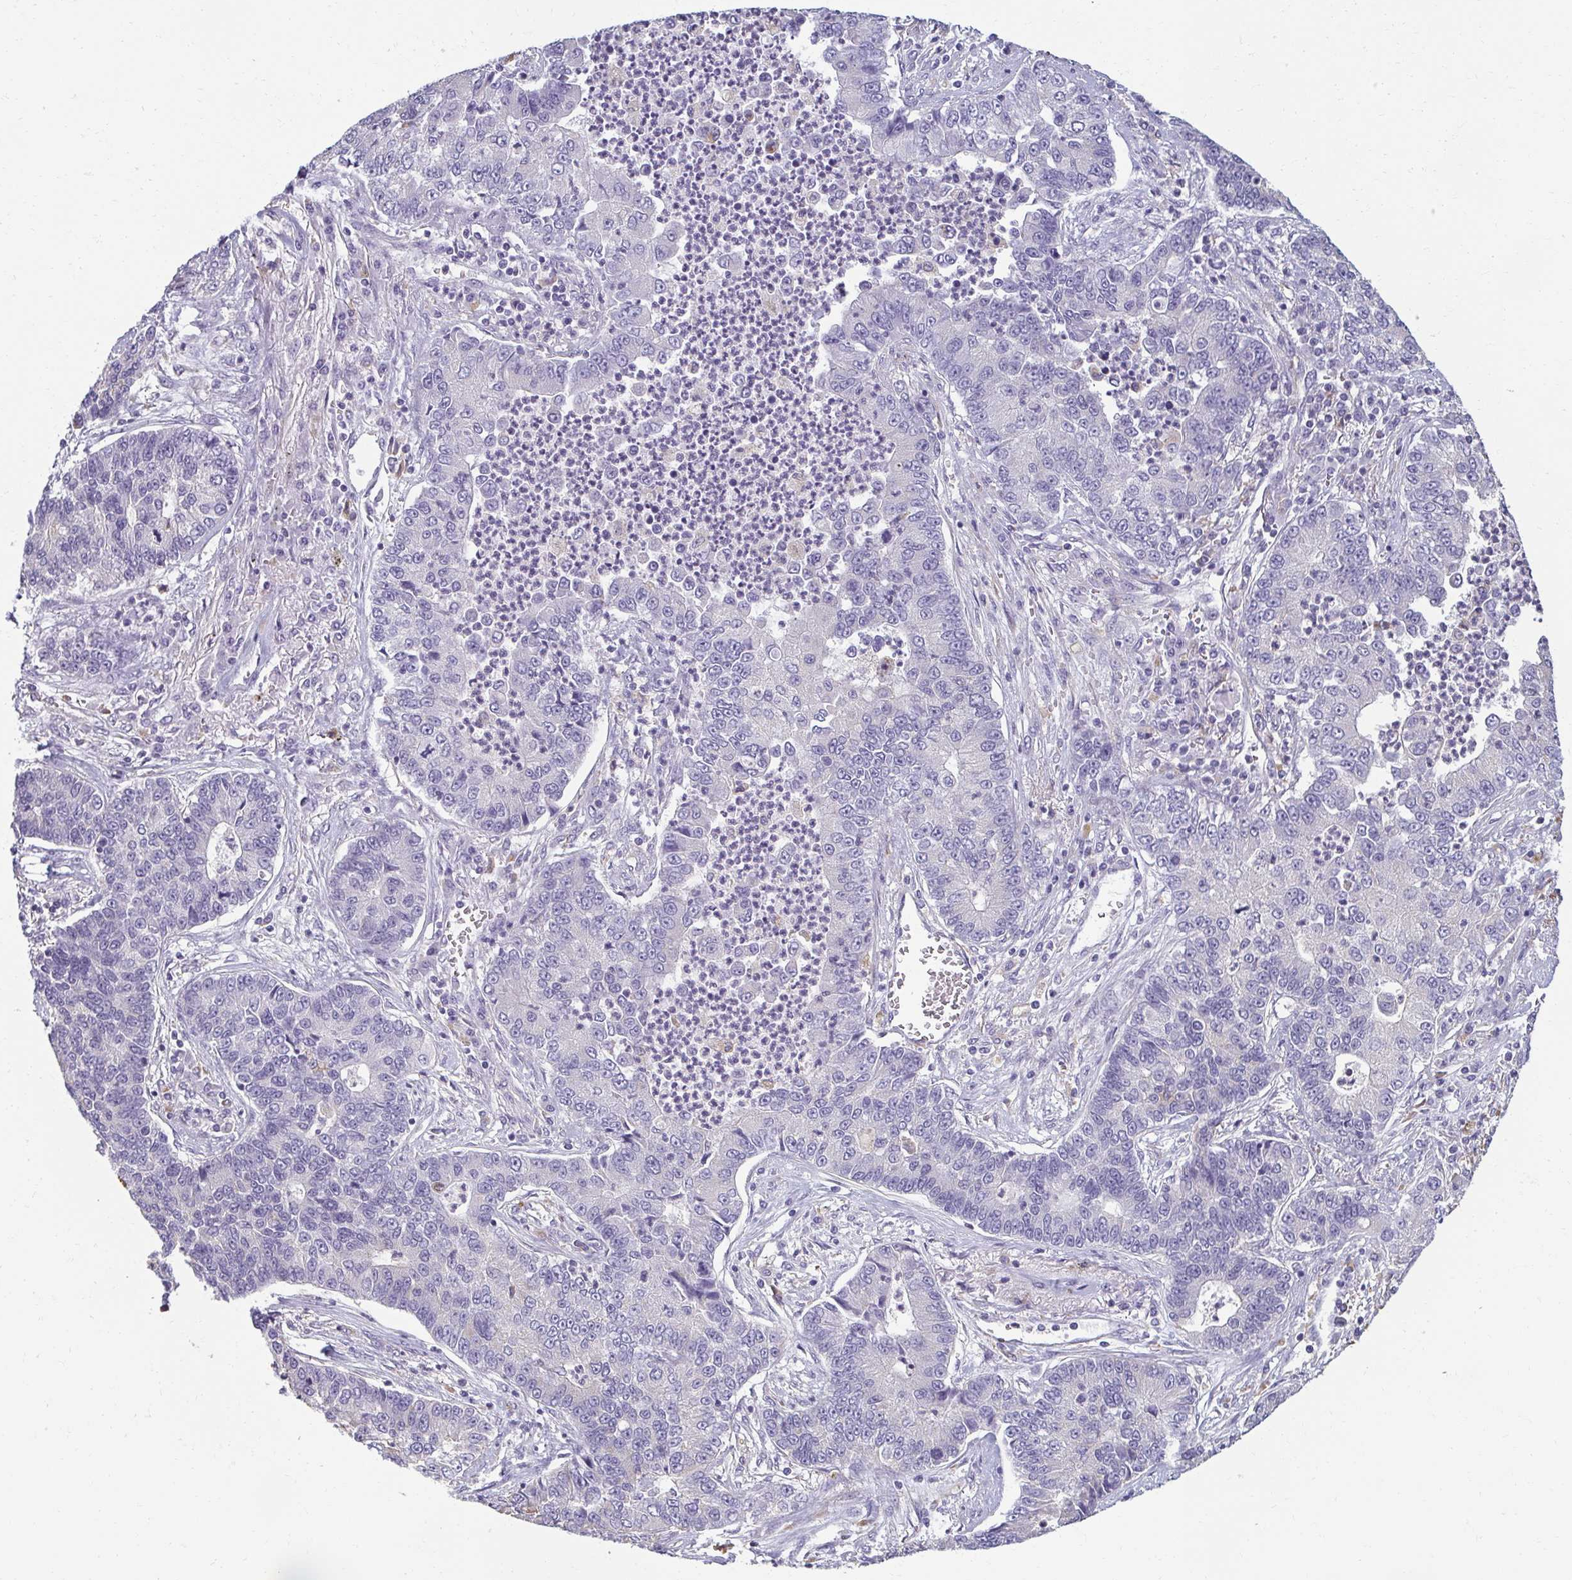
{"staining": {"intensity": "negative", "quantity": "none", "location": "none"}, "tissue": "lung cancer", "cell_type": "Tumor cells", "image_type": "cancer", "snomed": [{"axis": "morphology", "description": "Adenocarcinoma, NOS"}, {"axis": "topography", "description": "Lung"}], "caption": "Human lung cancer stained for a protein using IHC demonstrates no expression in tumor cells.", "gene": "PDE2A", "patient": {"sex": "female", "age": 57}}